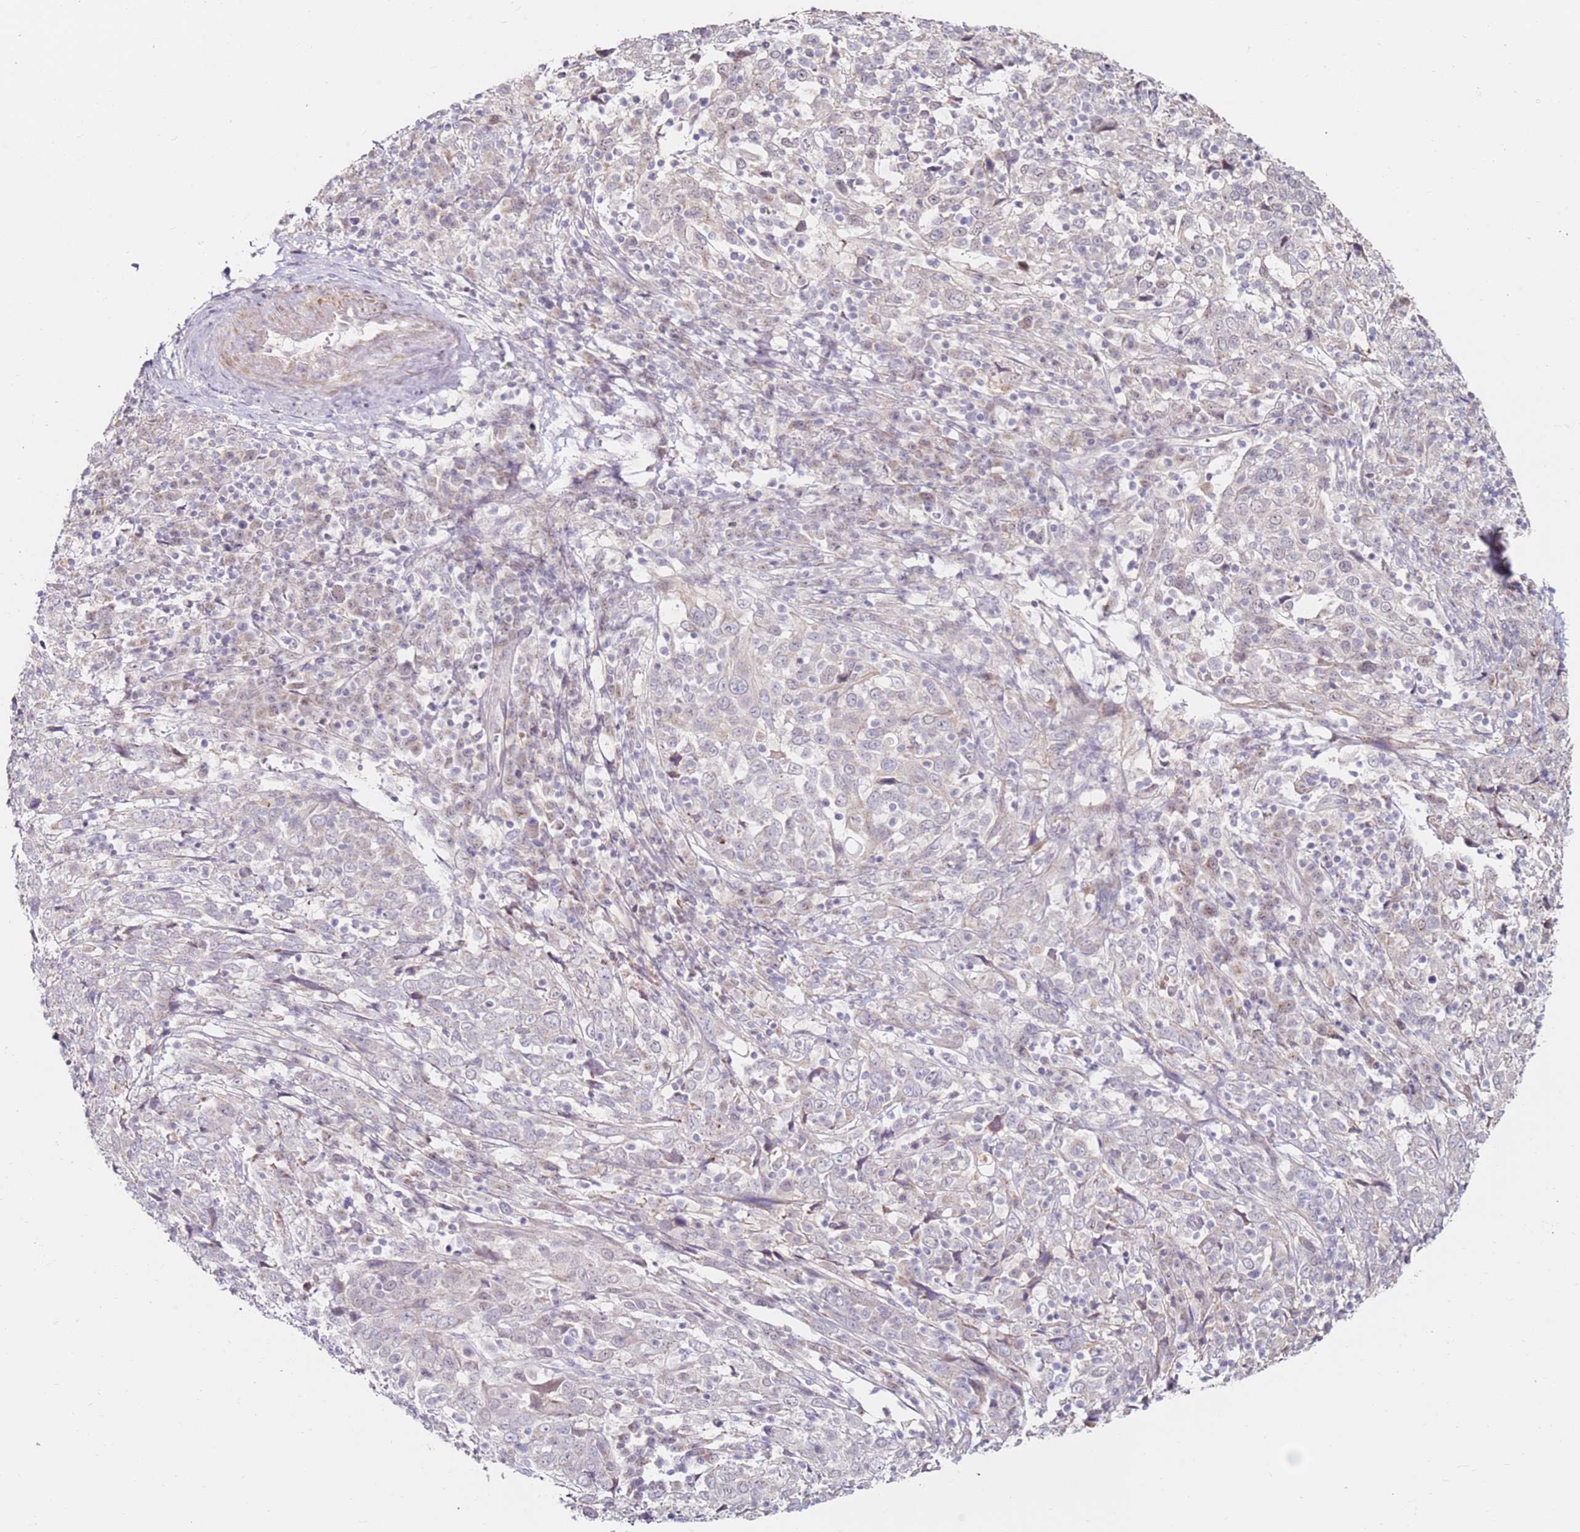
{"staining": {"intensity": "negative", "quantity": "none", "location": "none"}, "tissue": "cervical cancer", "cell_type": "Tumor cells", "image_type": "cancer", "snomed": [{"axis": "morphology", "description": "Squamous cell carcinoma, NOS"}, {"axis": "topography", "description": "Cervix"}], "caption": "Photomicrograph shows no protein positivity in tumor cells of squamous cell carcinoma (cervical) tissue. (DAB immunohistochemistry (IHC) with hematoxylin counter stain).", "gene": "RARS2", "patient": {"sex": "female", "age": 46}}